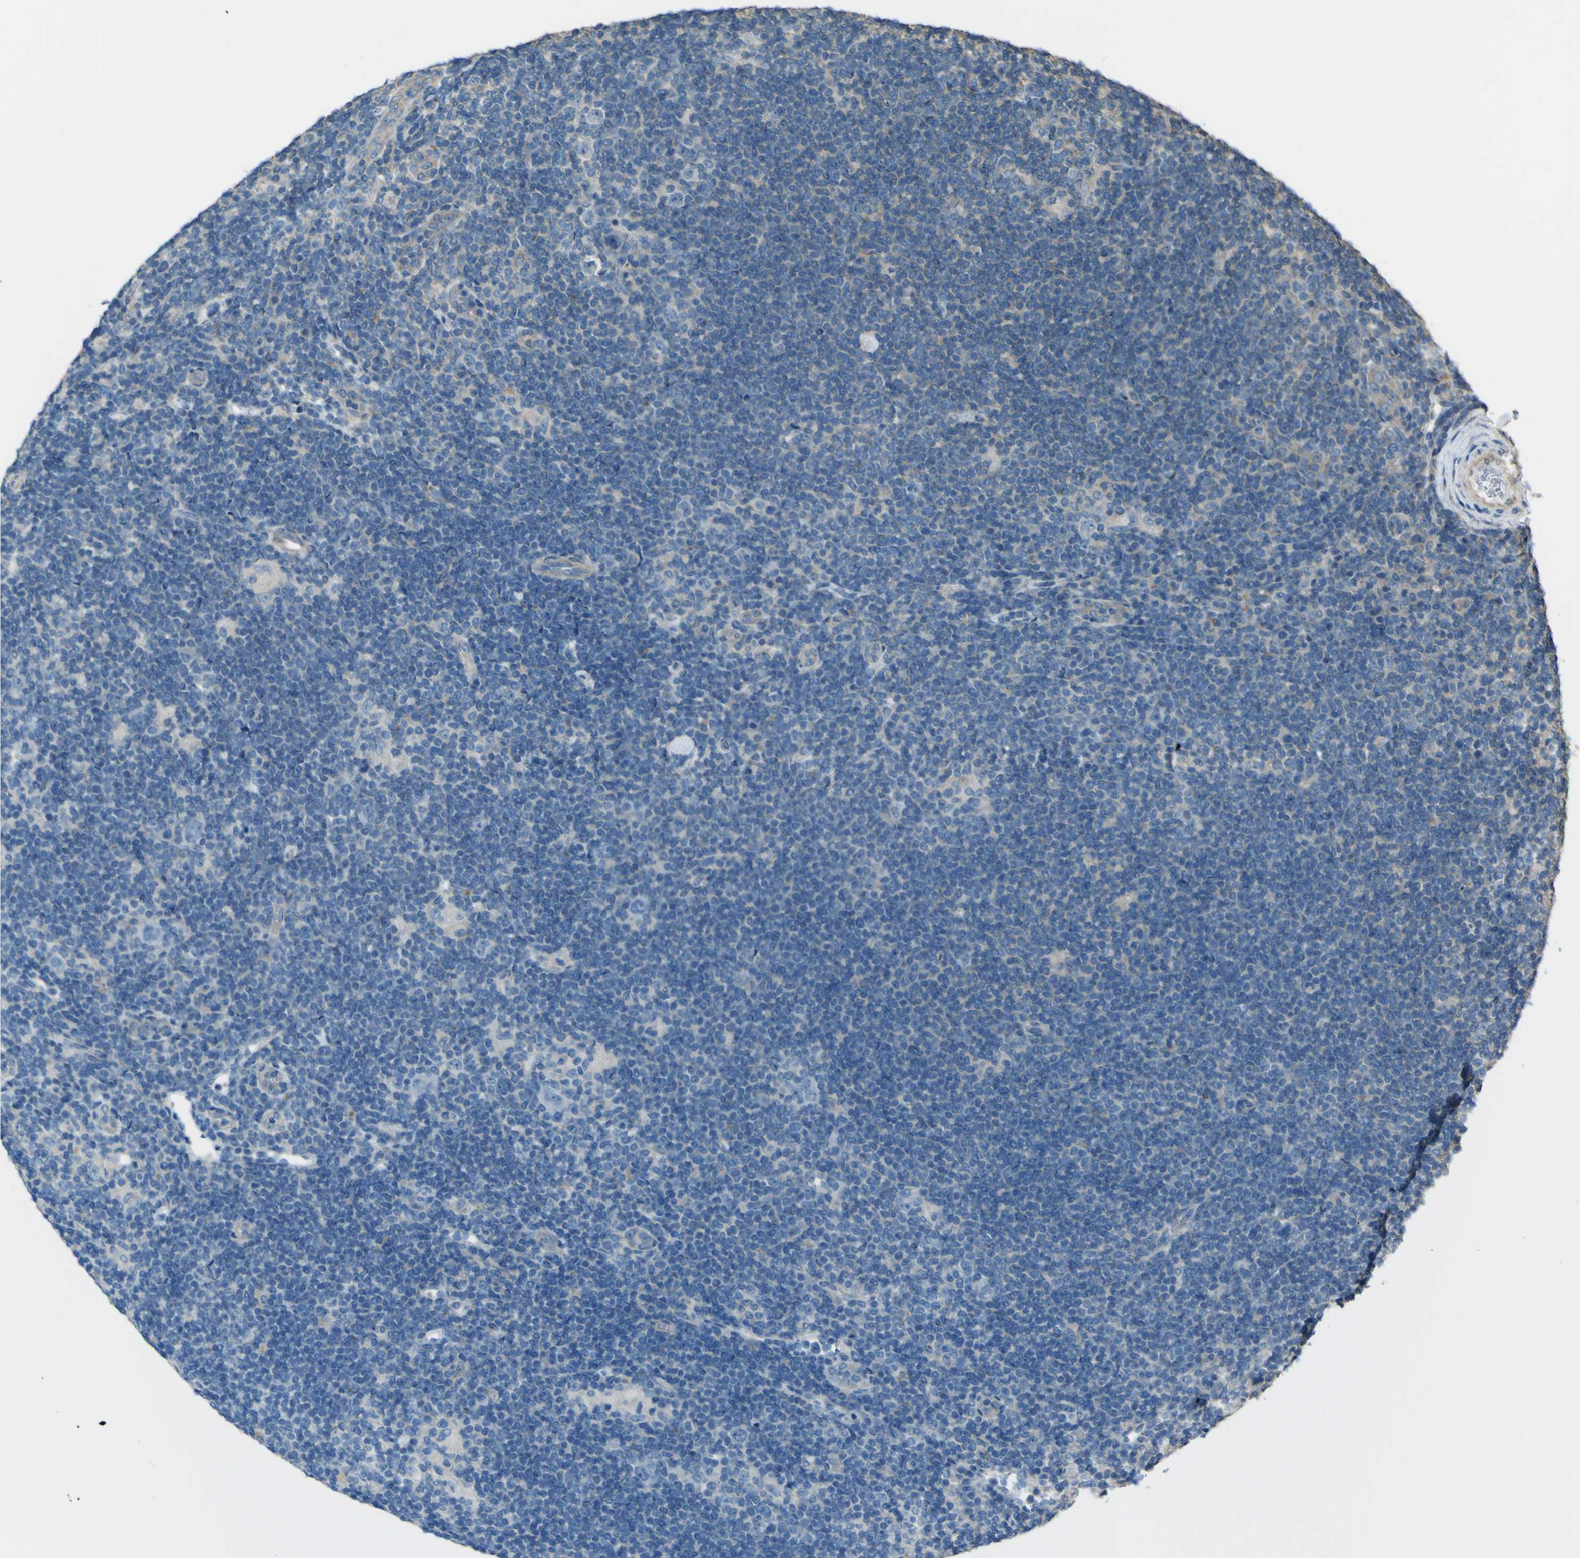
{"staining": {"intensity": "negative", "quantity": "none", "location": "none"}, "tissue": "lymphoma", "cell_type": "Tumor cells", "image_type": "cancer", "snomed": [{"axis": "morphology", "description": "Hodgkin's disease, NOS"}, {"axis": "topography", "description": "Lymph node"}], "caption": "IHC histopathology image of lymphoma stained for a protein (brown), which exhibits no expression in tumor cells.", "gene": "NAALADL2", "patient": {"sex": "female", "age": 57}}